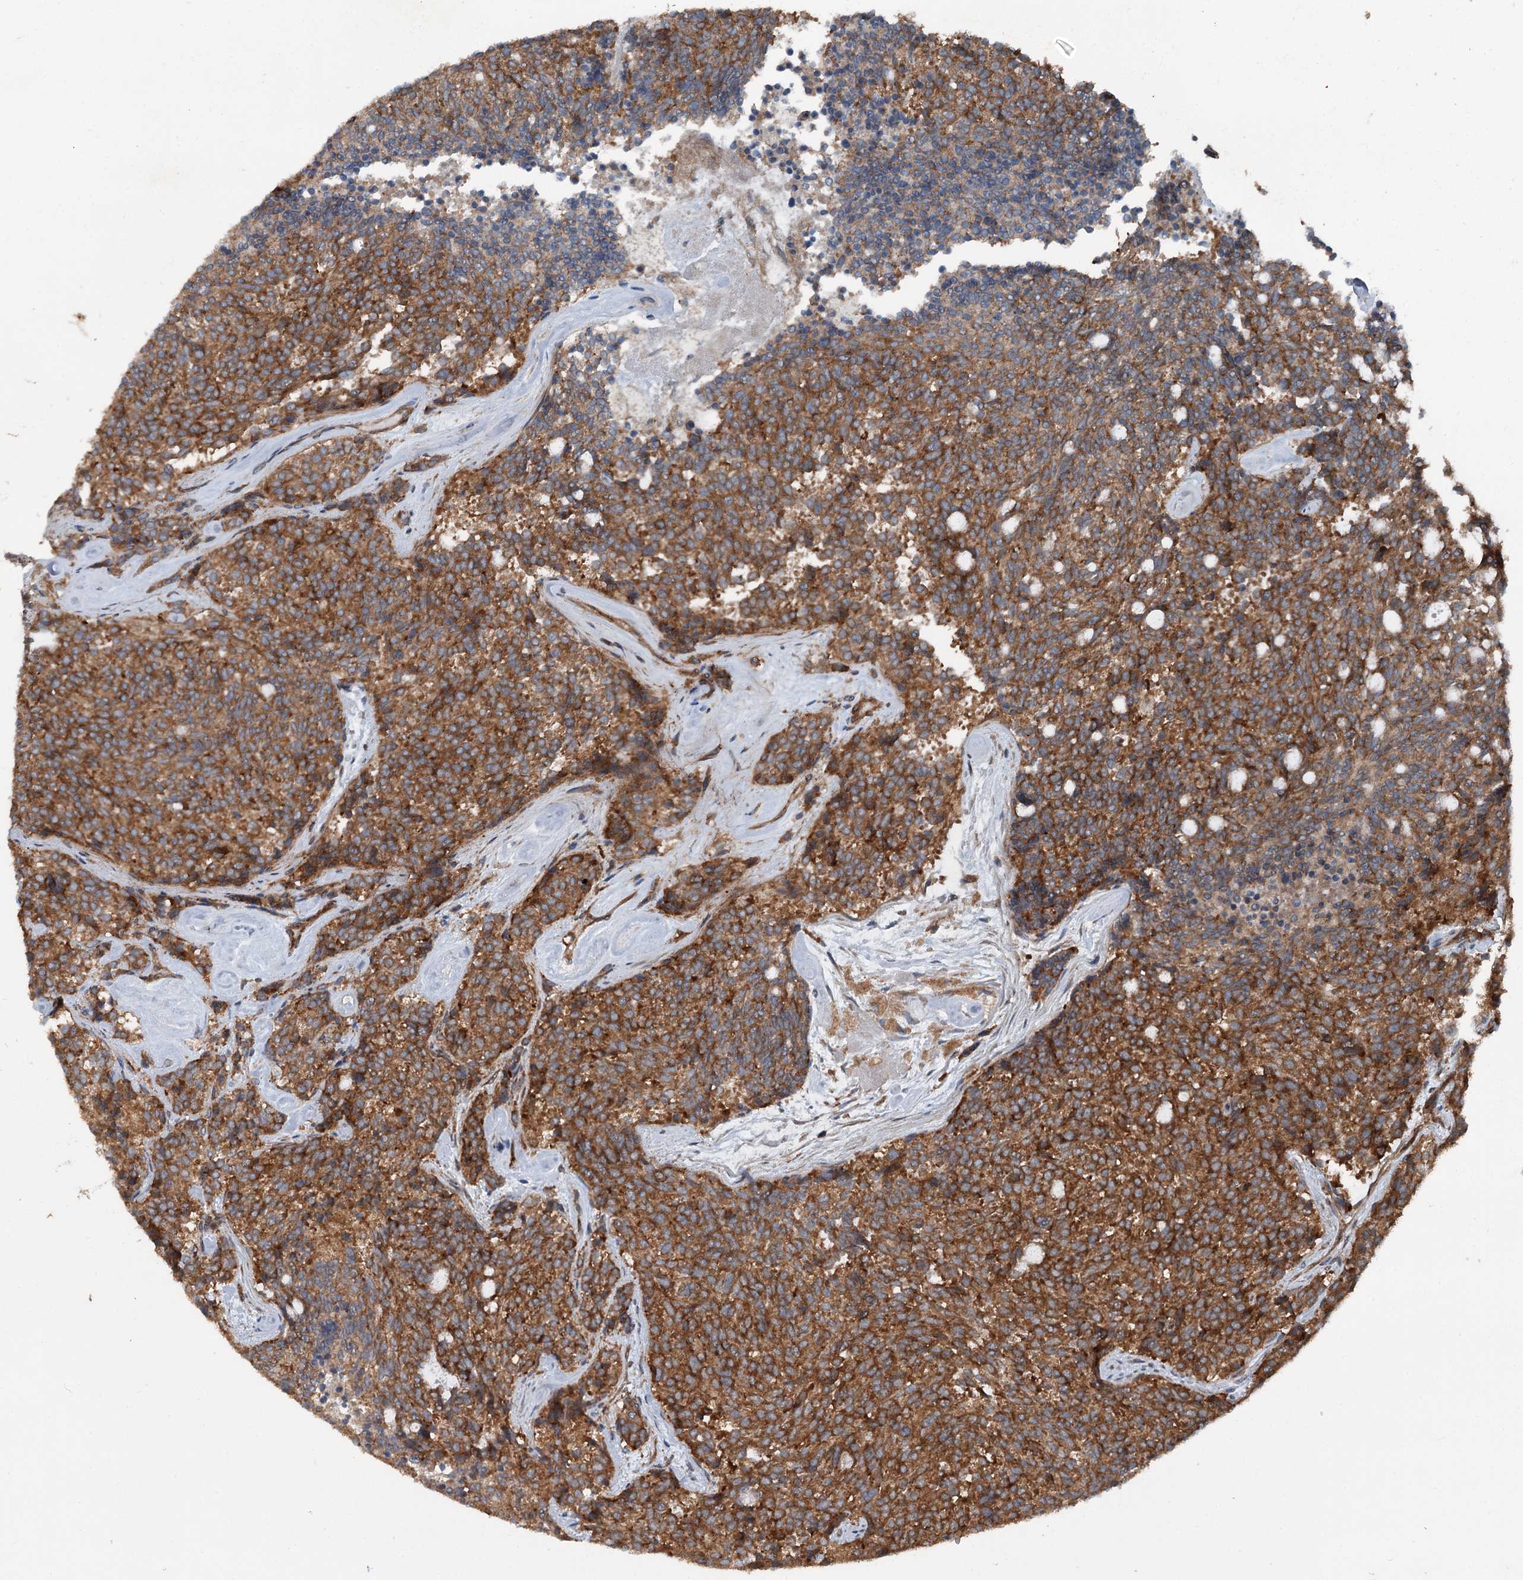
{"staining": {"intensity": "strong", "quantity": ">75%", "location": "cytoplasmic/membranous"}, "tissue": "carcinoid", "cell_type": "Tumor cells", "image_type": "cancer", "snomed": [{"axis": "morphology", "description": "Carcinoid, malignant, NOS"}, {"axis": "topography", "description": "Pancreas"}], "caption": "A high-resolution micrograph shows immunohistochemistry (IHC) staining of carcinoid, which demonstrates strong cytoplasmic/membranous positivity in approximately >75% of tumor cells.", "gene": "RNF214", "patient": {"sex": "female", "age": 54}}